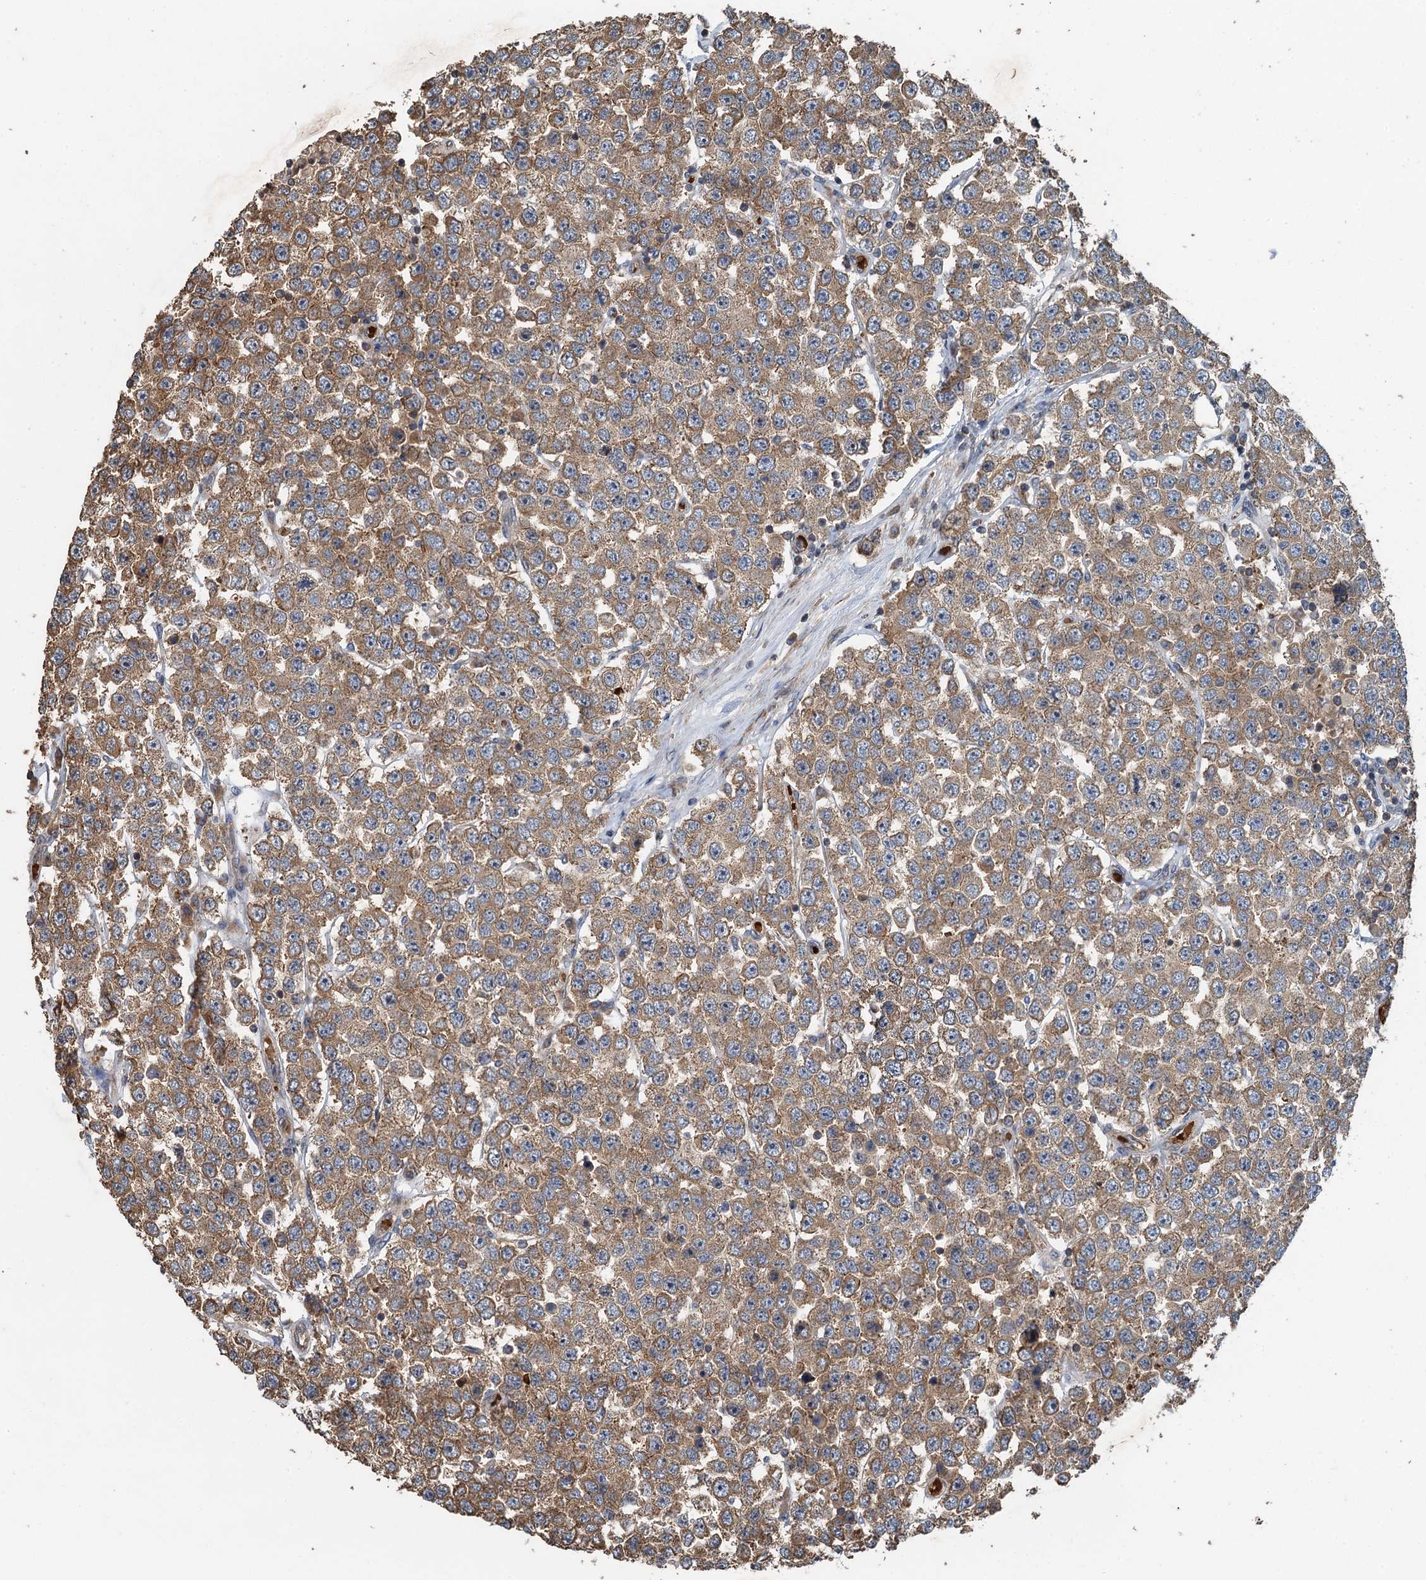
{"staining": {"intensity": "moderate", "quantity": ">75%", "location": "cytoplasmic/membranous"}, "tissue": "testis cancer", "cell_type": "Tumor cells", "image_type": "cancer", "snomed": [{"axis": "morphology", "description": "Seminoma, NOS"}, {"axis": "topography", "description": "Testis"}], "caption": "The photomicrograph reveals a brown stain indicating the presence of a protein in the cytoplasmic/membranous of tumor cells in testis seminoma.", "gene": "SNX32", "patient": {"sex": "male", "age": 28}}